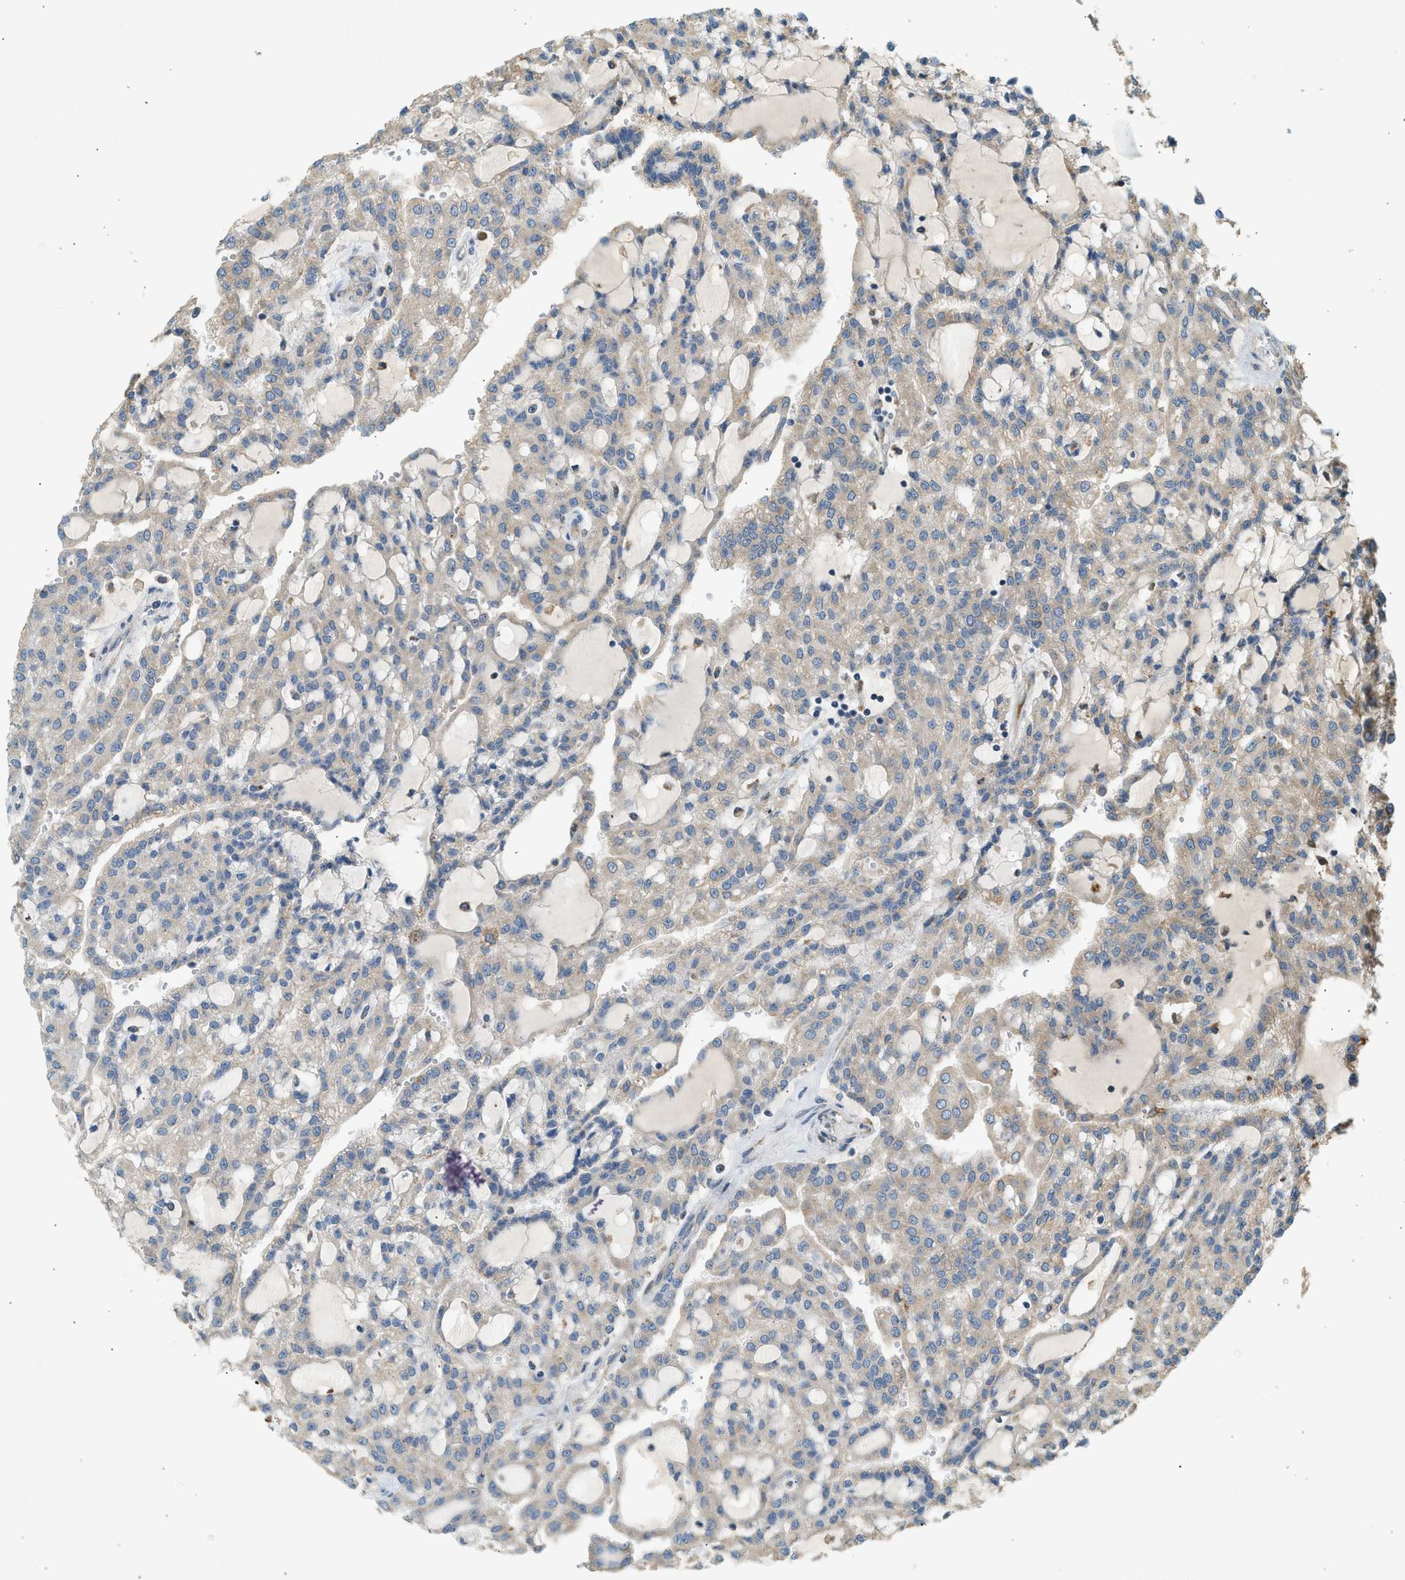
{"staining": {"intensity": "moderate", "quantity": ">75%", "location": "cytoplasmic/membranous"}, "tissue": "renal cancer", "cell_type": "Tumor cells", "image_type": "cancer", "snomed": [{"axis": "morphology", "description": "Adenocarcinoma, NOS"}, {"axis": "topography", "description": "Kidney"}], "caption": "Tumor cells reveal medium levels of moderate cytoplasmic/membranous expression in approximately >75% of cells in human adenocarcinoma (renal).", "gene": "CTSB", "patient": {"sex": "male", "age": 63}}